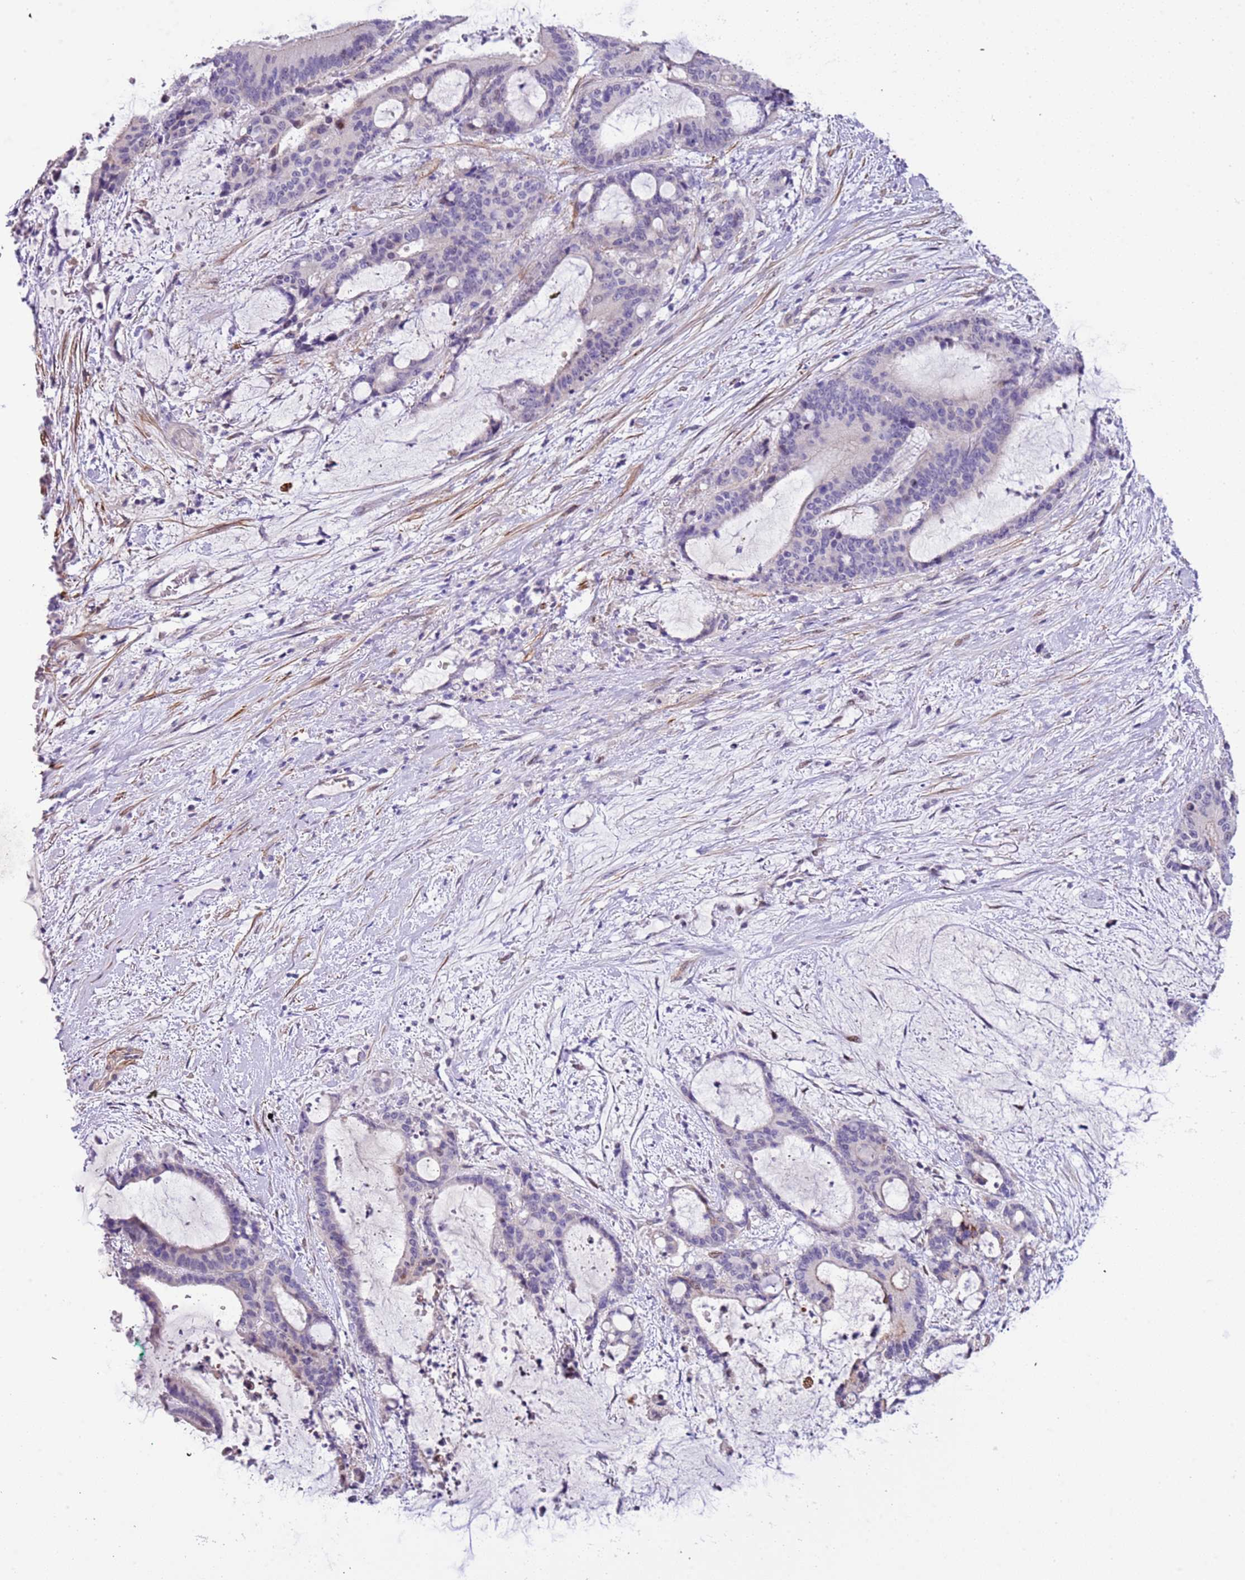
{"staining": {"intensity": "negative", "quantity": "none", "location": "none"}, "tissue": "liver cancer", "cell_type": "Tumor cells", "image_type": "cancer", "snomed": [{"axis": "morphology", "description": "Normal tissue, NOS"}, {"axis": "morphology", "description": "Cholangiocarcinoma"}, {"axis": "topography", "description": "Liver"}, {"axis": "topography", "description": "Peripheral nerve tissue"}], "caption": "Immunohistochemistry (IHC) of liver cancer (cholangiocarcinoma) exhibits no expression in tumor cells.", "gene": "PLEKHH1", "patient": {"sex": "female", "age": 73}}